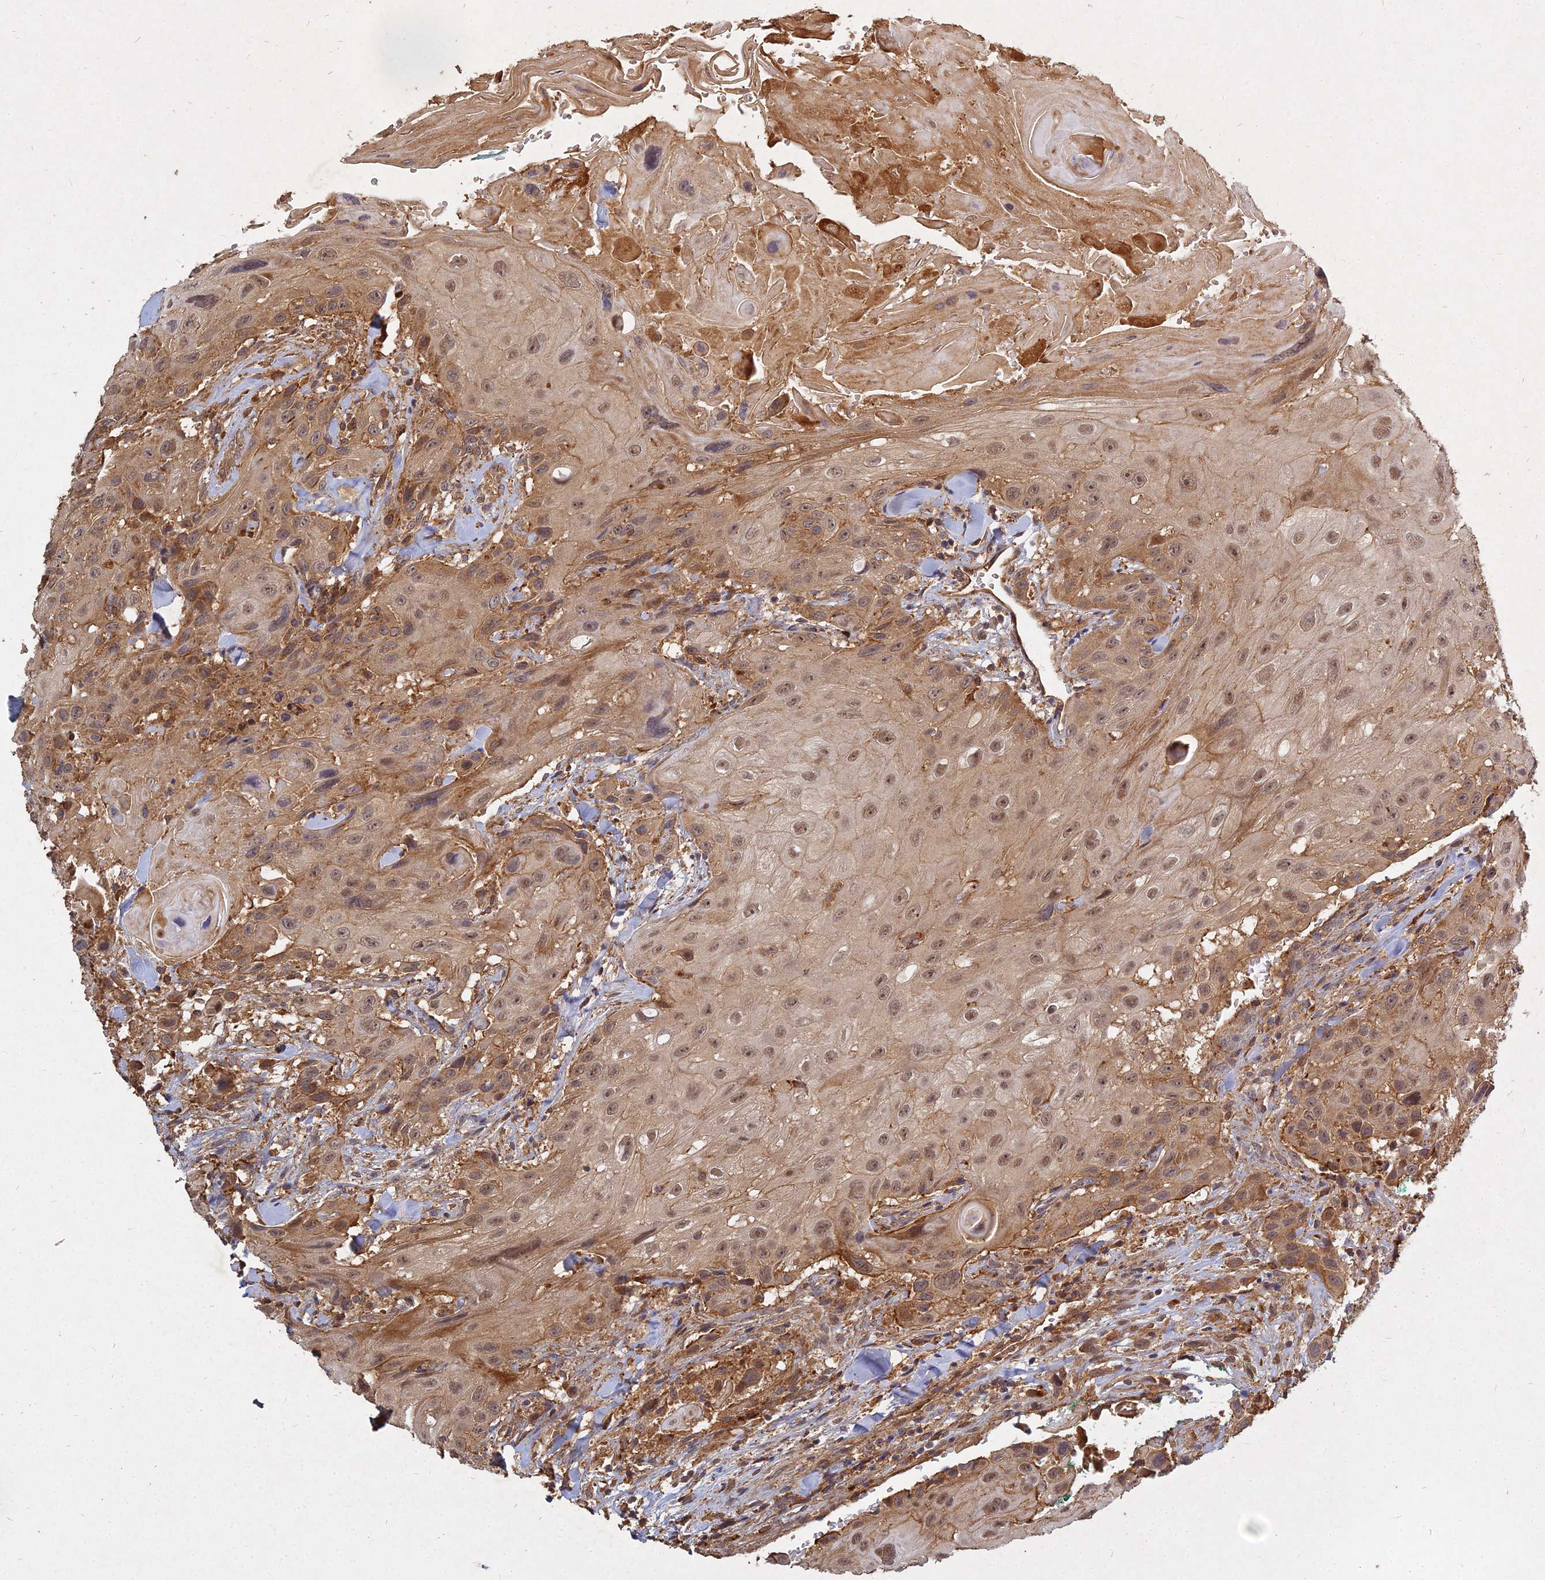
{"staining": {"intensity": "moderate", "quantity": ">75%", "location": "cytoplasmic/membranous,nuclear"}, "tissue": "head and neck cancer", "cell_type": "Tumor cells", "image_type": "cancer", "snomed": [{"axis": "morphology", "description": "Squamous cell carcinoma, NOS"}, {"axis": "topography", "description": "Head-Neck"}], "caption": "Immunohistochemical staining of head and neck cancer shows medium levels of moderate cytoplasmic/membranous and nuclear protein positivity in about >75% of tumor cells.", "gene": "UBE2W", "patient": {"sex": "male", "age": 81}}